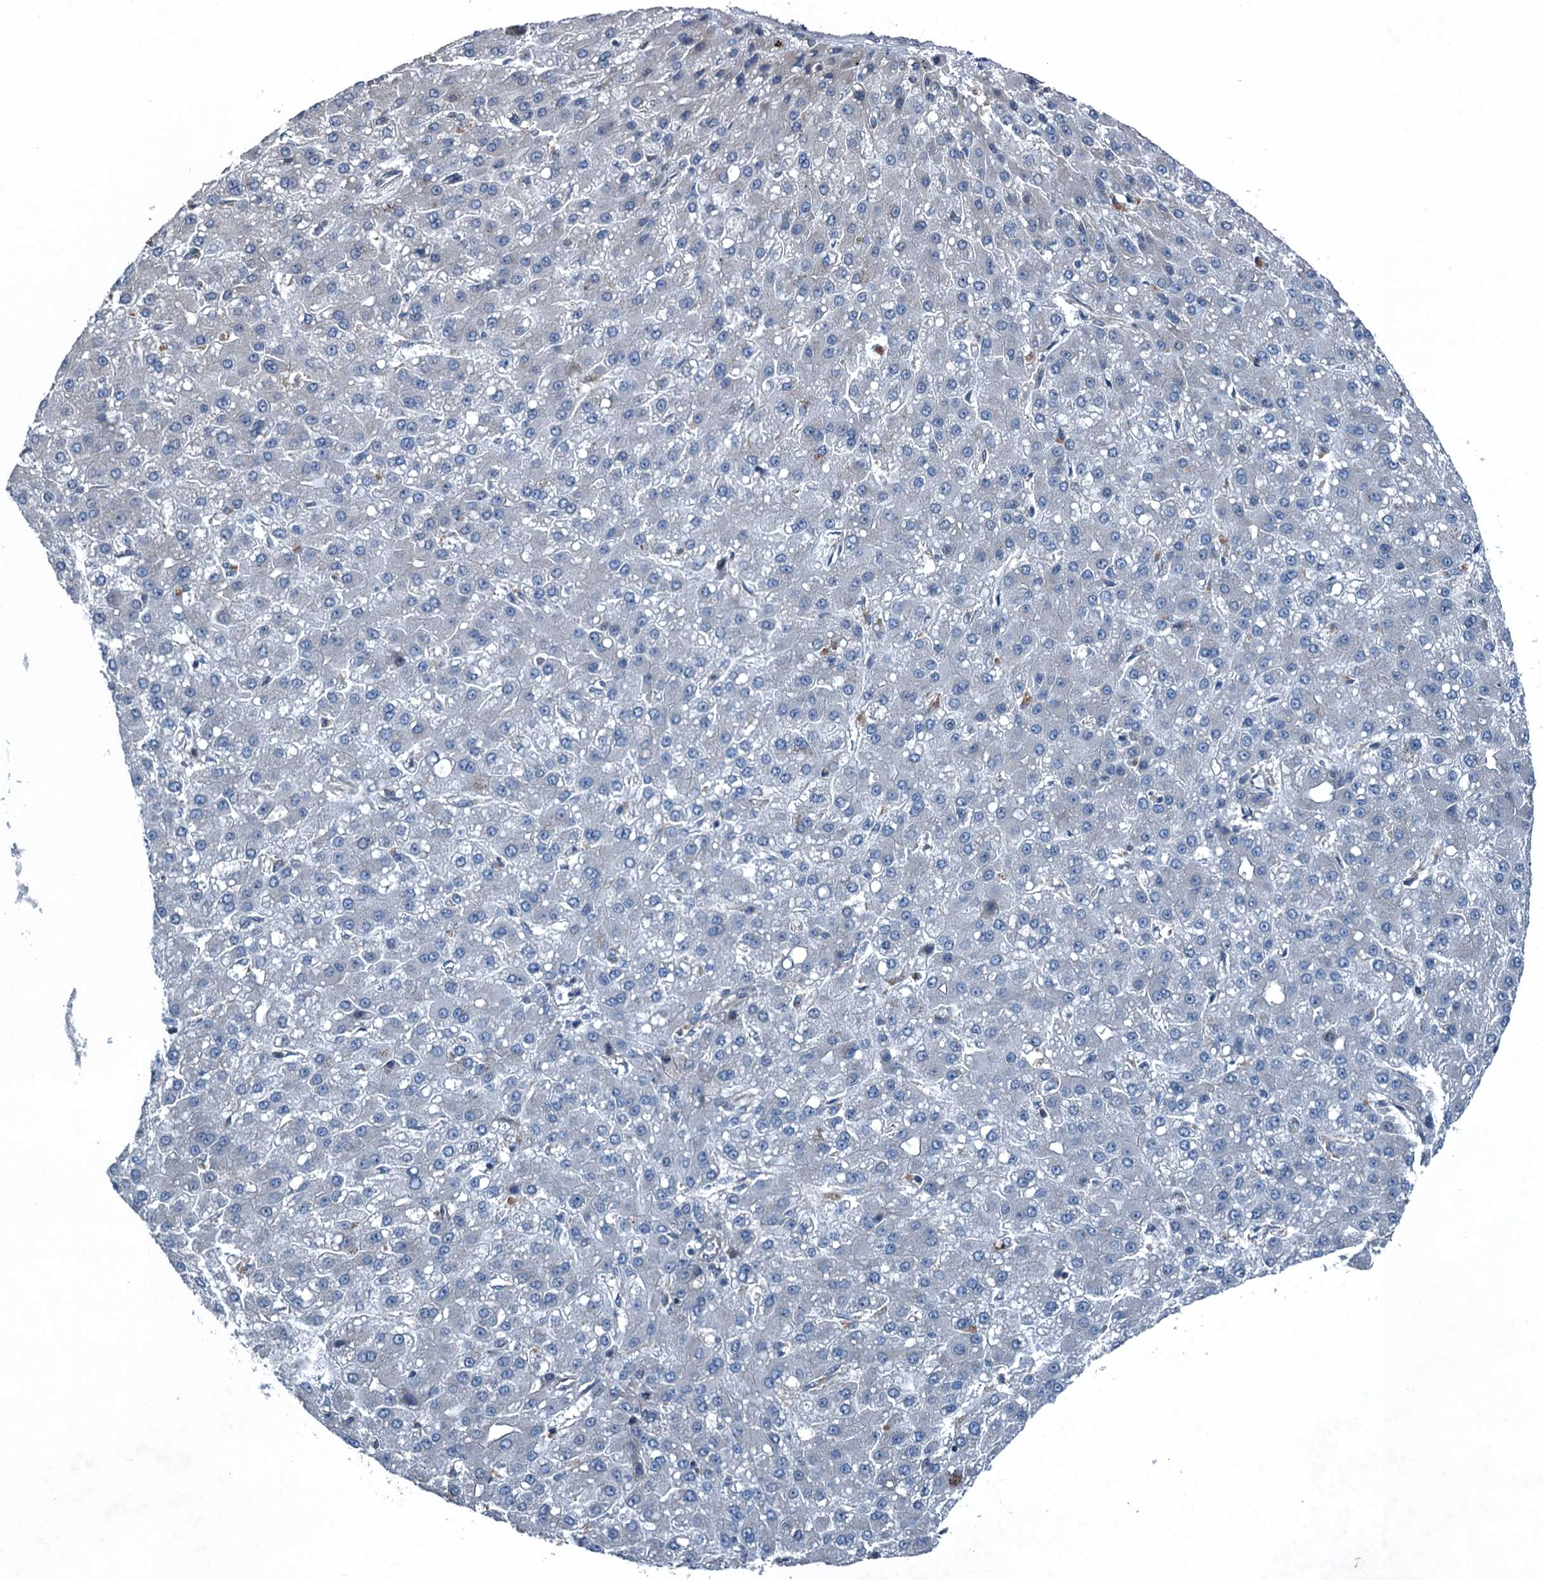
{"staining": {"intensity": "negative", "quantity": "none", "location": "none"}, "tissue": "liver cancer", "cell_type": "Tumor cells", "image_type": "cancer", "snomed": [{"axis": "morphology", "description": "Carcinoma, Hepatocellular, NOS"}, {"axis": "topography", "description": "Liver"}], "caption": "Immunohistochemistry (IHC) of hepatocellular carcinoma (liver) shows no expression in tumor cells.", "gene": "TRAPPC8", "patient": {"sex": "male", "age": 67}}